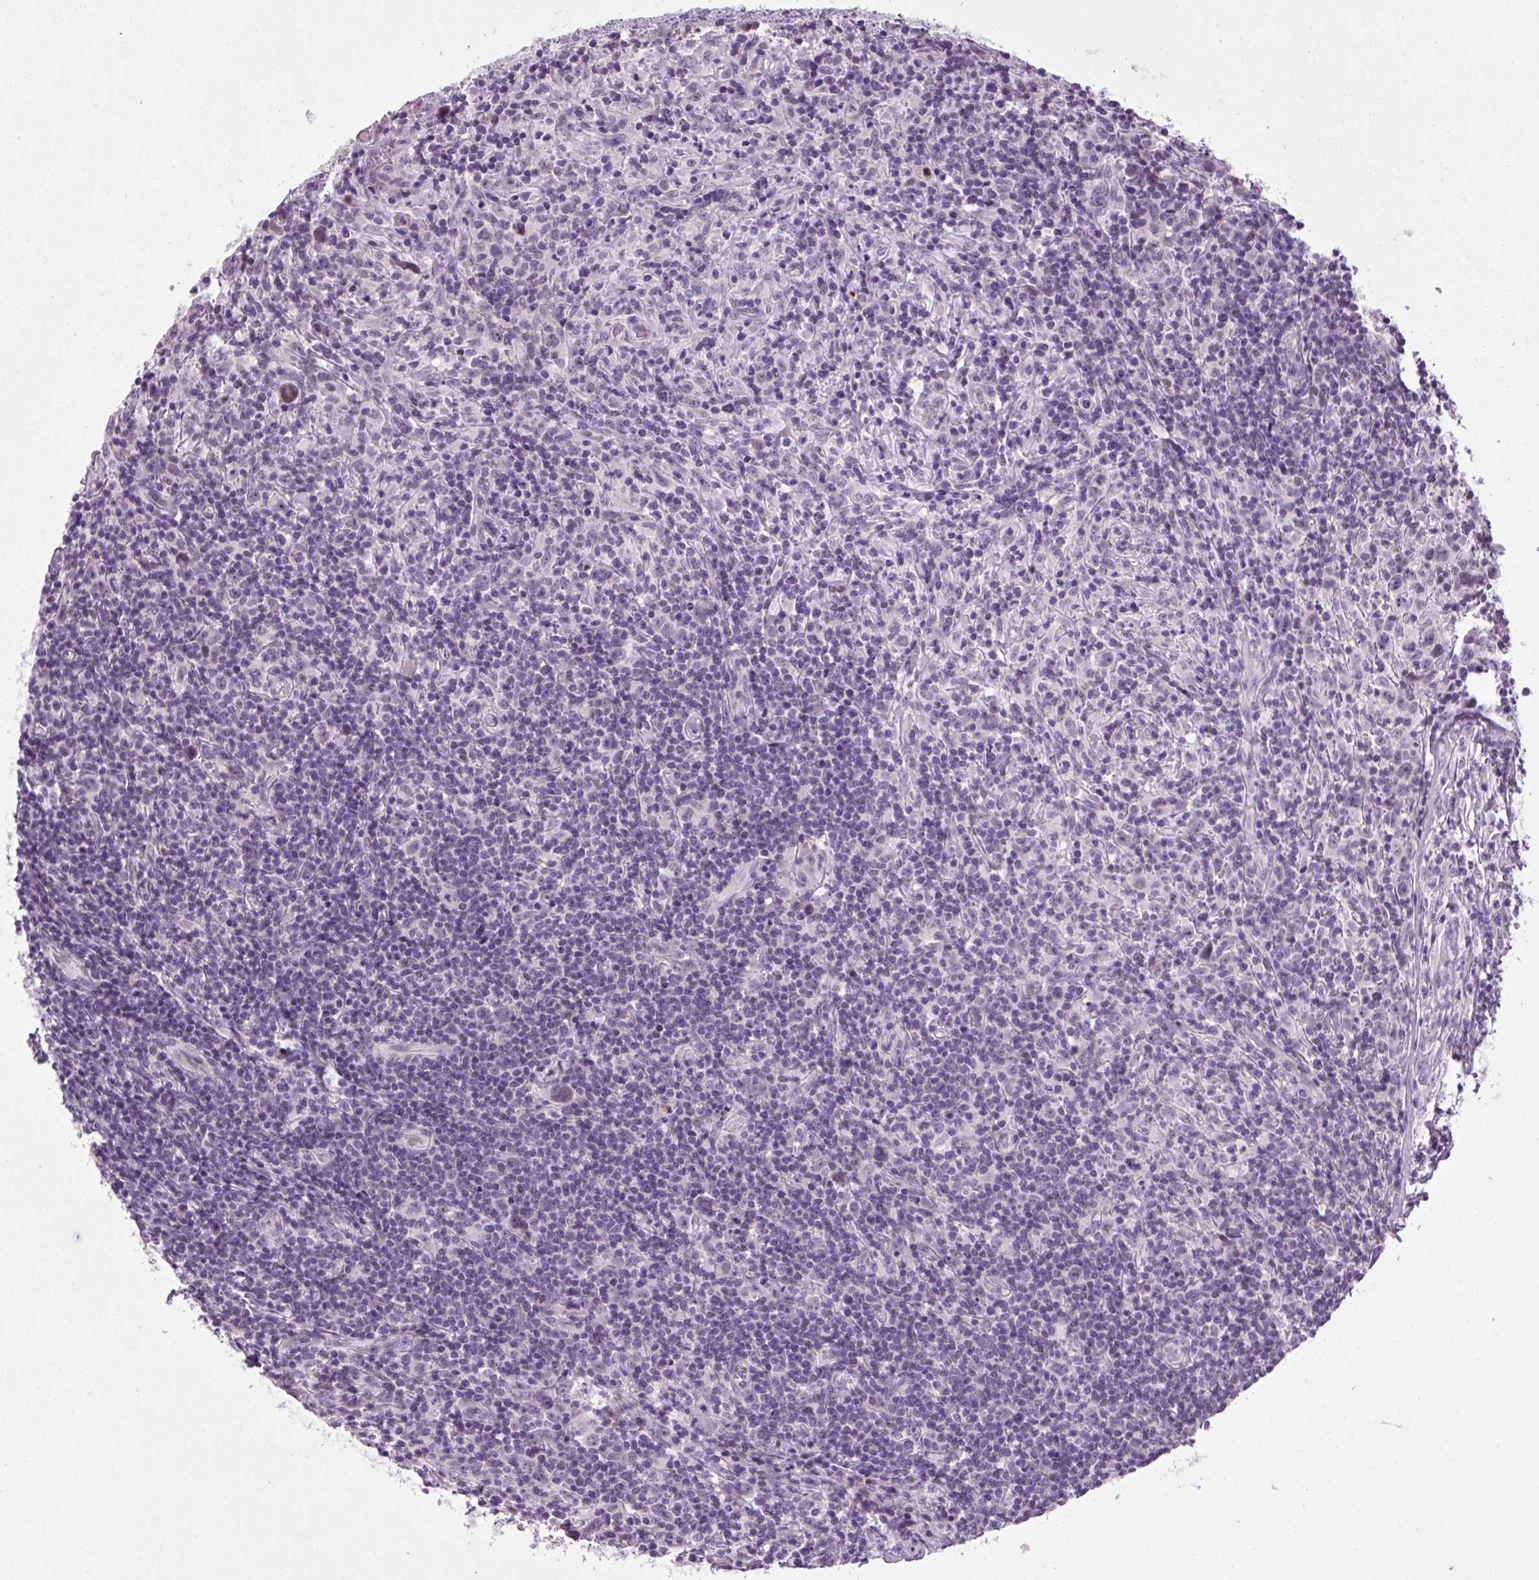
{"staining": {"intensity": "negative", "quantity": "none", "location": "none"}, "tissue": "lymphoma", "cell_type": "Tumor cells", "image_type": "cancer", "snomed": [{"axis": "morphology", "description": "Hodgkin's disease, NOS"}, {"axis": "topography", "description": "Lymph node"}], "caption": "Tumor cells show no significant protein positivity in lymphoma.", "gene": "A1CF", "patient": {"sex": "female", "age": 18}}